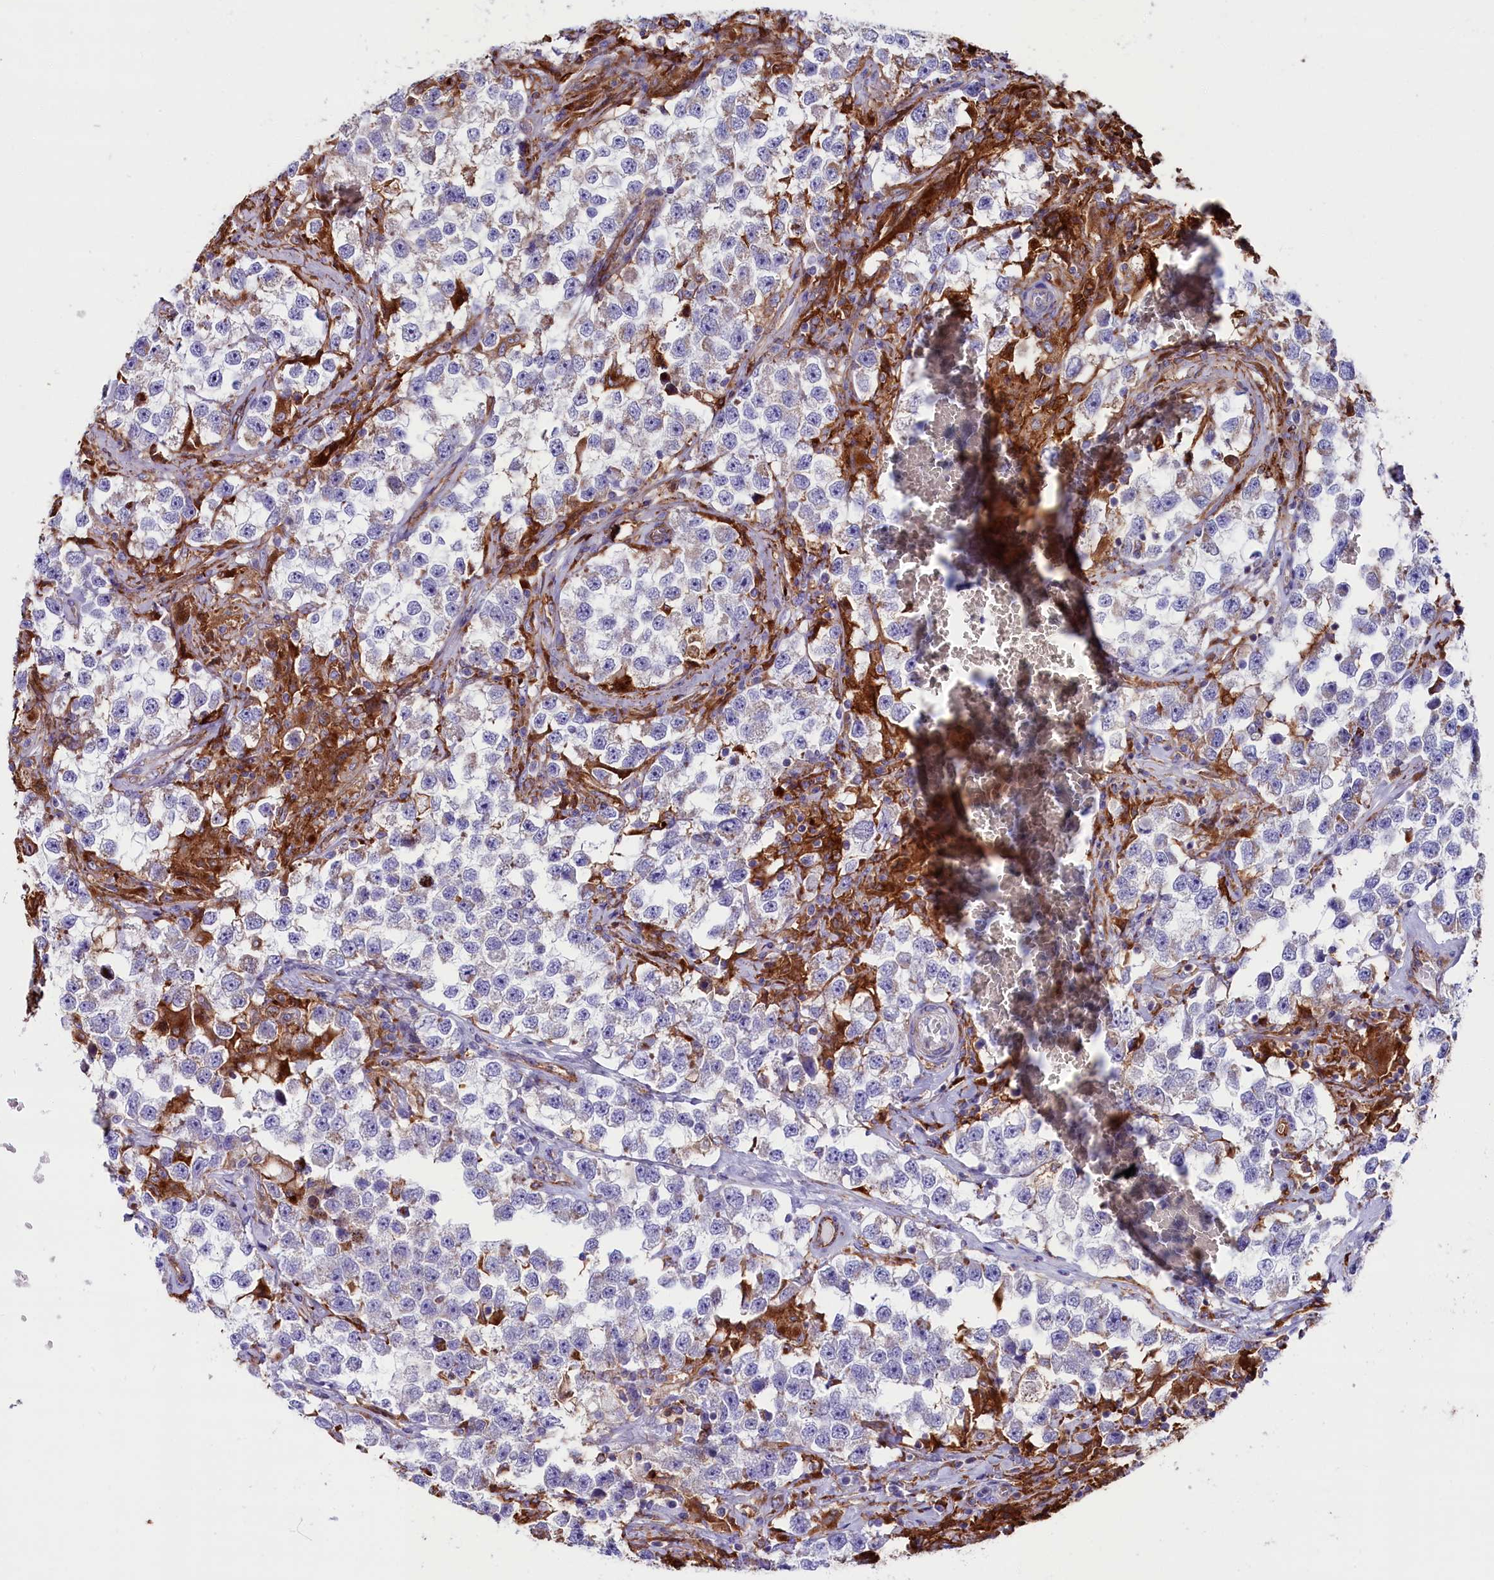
{"staining": {"intensity": "negative", "quantity": "none", "location": "none"}, "tissue": "testis cancer", "cell_type": "Tumor cells", "image_type": "cancer", "snomed": [{"axis": "morphology", "description": "Seminoma, NOS"}, {"axis": "topography", "description": "Testis"}], "caption": "Tumor cells are negative for brown protein staining in seminoma (testis).", "gene": "IL20RA", "patient": {"sex": "male", "age": 46}}